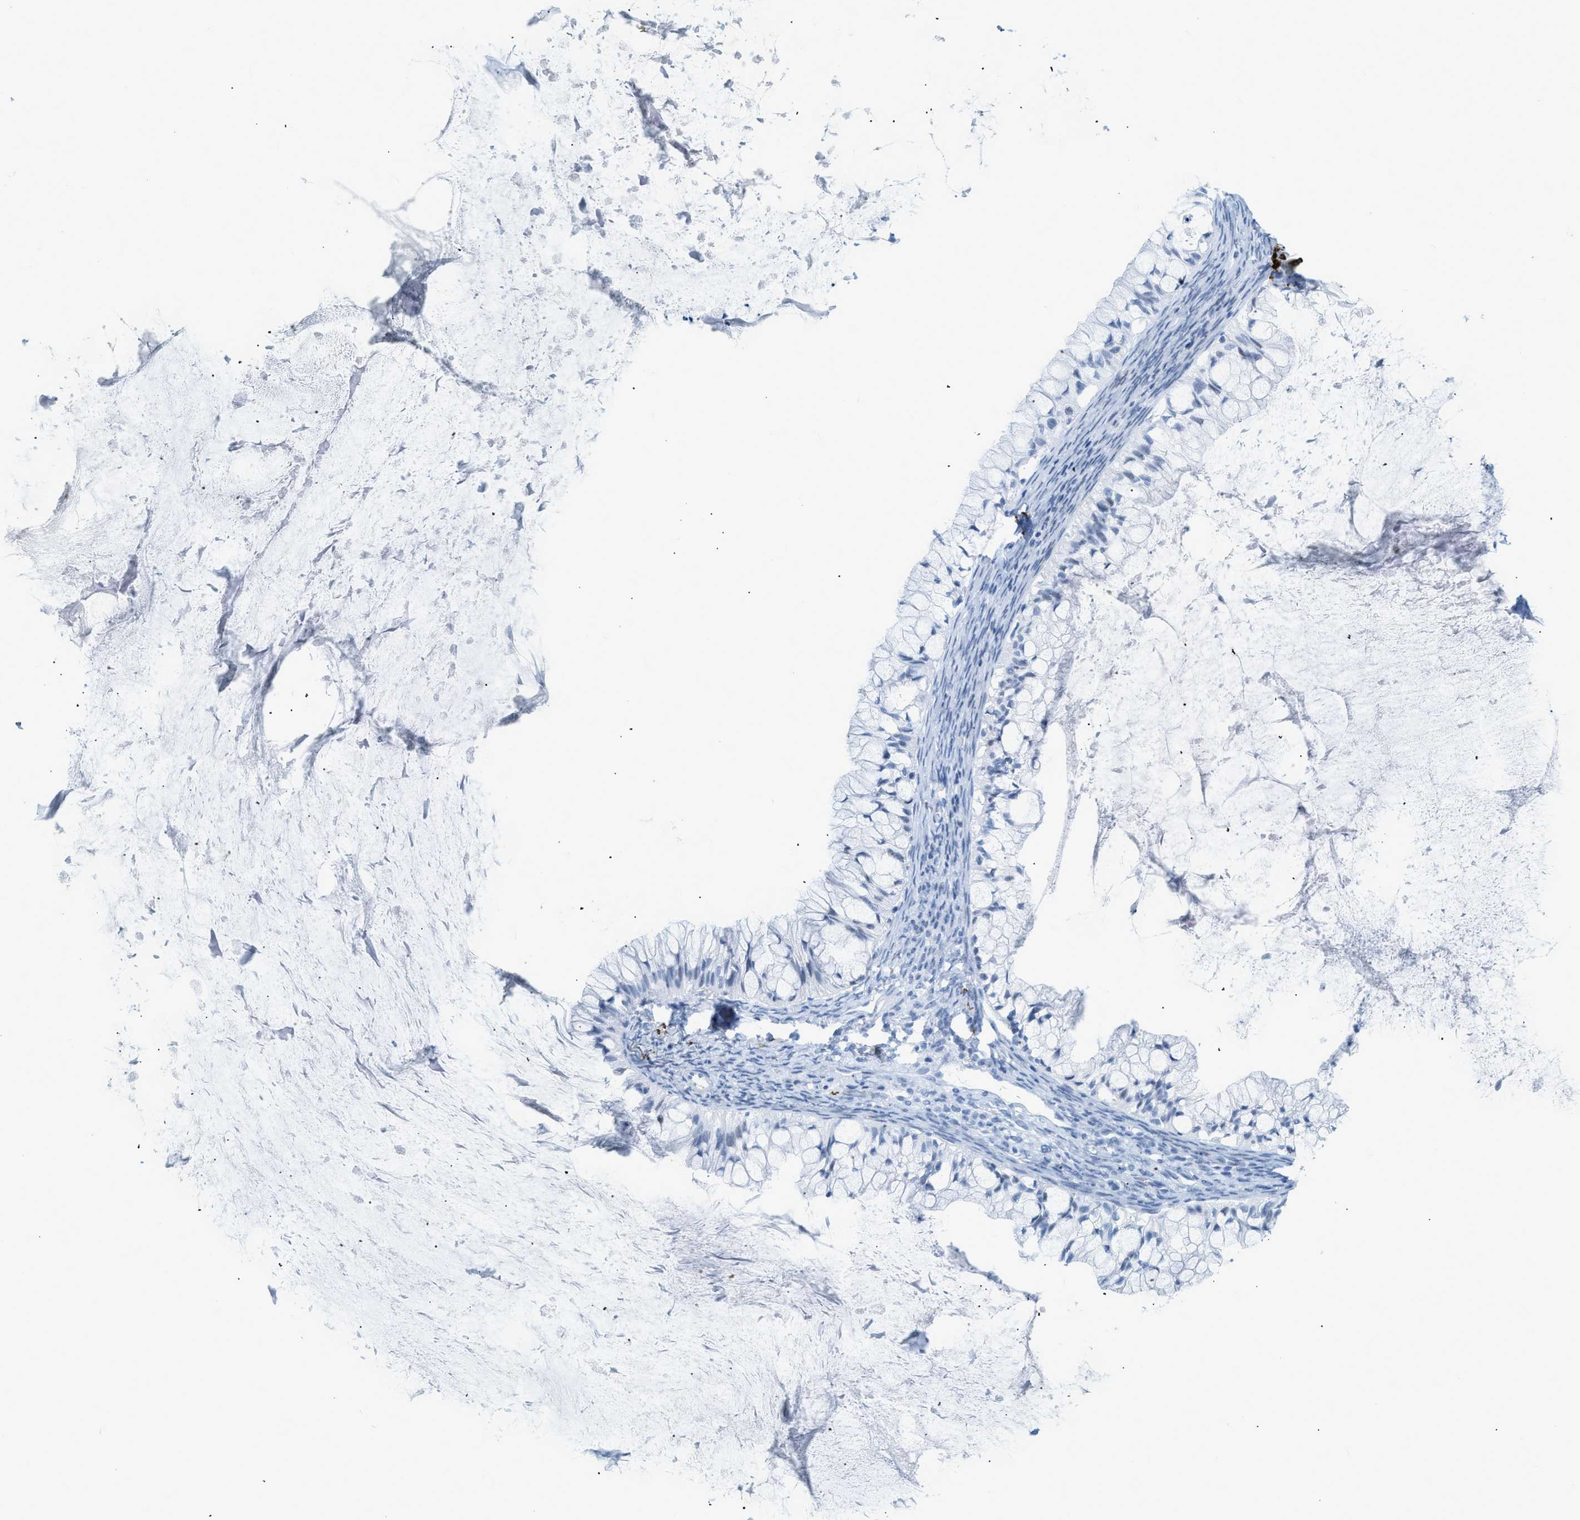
{"staining": {"intensity": "negative", "quantity": "none", "location": "none"}, "tissue": "ovarian cancer", "cell_type": "Tumor cells", "image_type": "cancer", "snomed": [{"axis": "morphology", "description": "Cystadenocarcinoma, mucinous, NOS"}, {"axis": "topography", "description": "Ovary"}], "caption": "This is a histopathology image of immunohistochemistry (IHC) staining of mucinous cystadenocarcinoma (ovarian), which shows no expression in tumor cells.", "gene": "DES", "patient": {"sex": "female", "age": 57}}